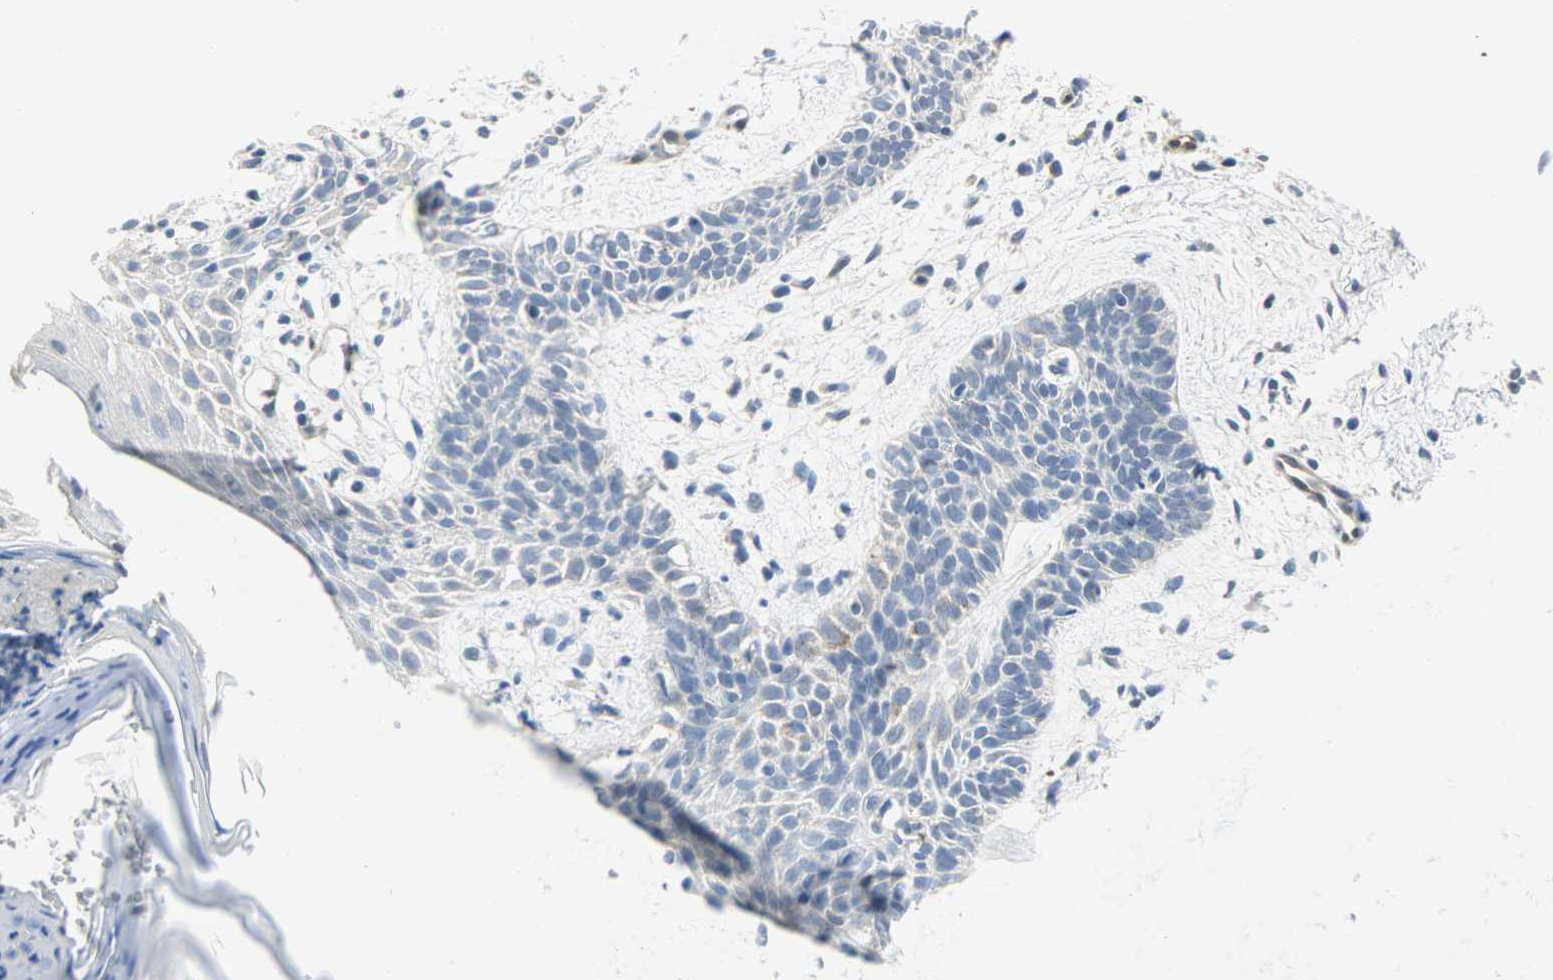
{"staining": {"intensity": "negative", "quantity": "none", "location": "none"}, "tissue": "skin cancer", "cell_type": "Tumor cells", "image_type": "cancer", "snomed": [{"axis": "morphology", "description": "Normal tissue, NOS"}, {"axis": "morphology", "description": "Basal cell carcinoma"}, {"axis": "topography", "description": "Skin"}], "caption": "Skin basal cell carcinoma was stained to show a protein in brown. There is no significant positivity in tumor cells.", "gene": "FKBP1A", "patient": {"sex": "female", "age": 69}}